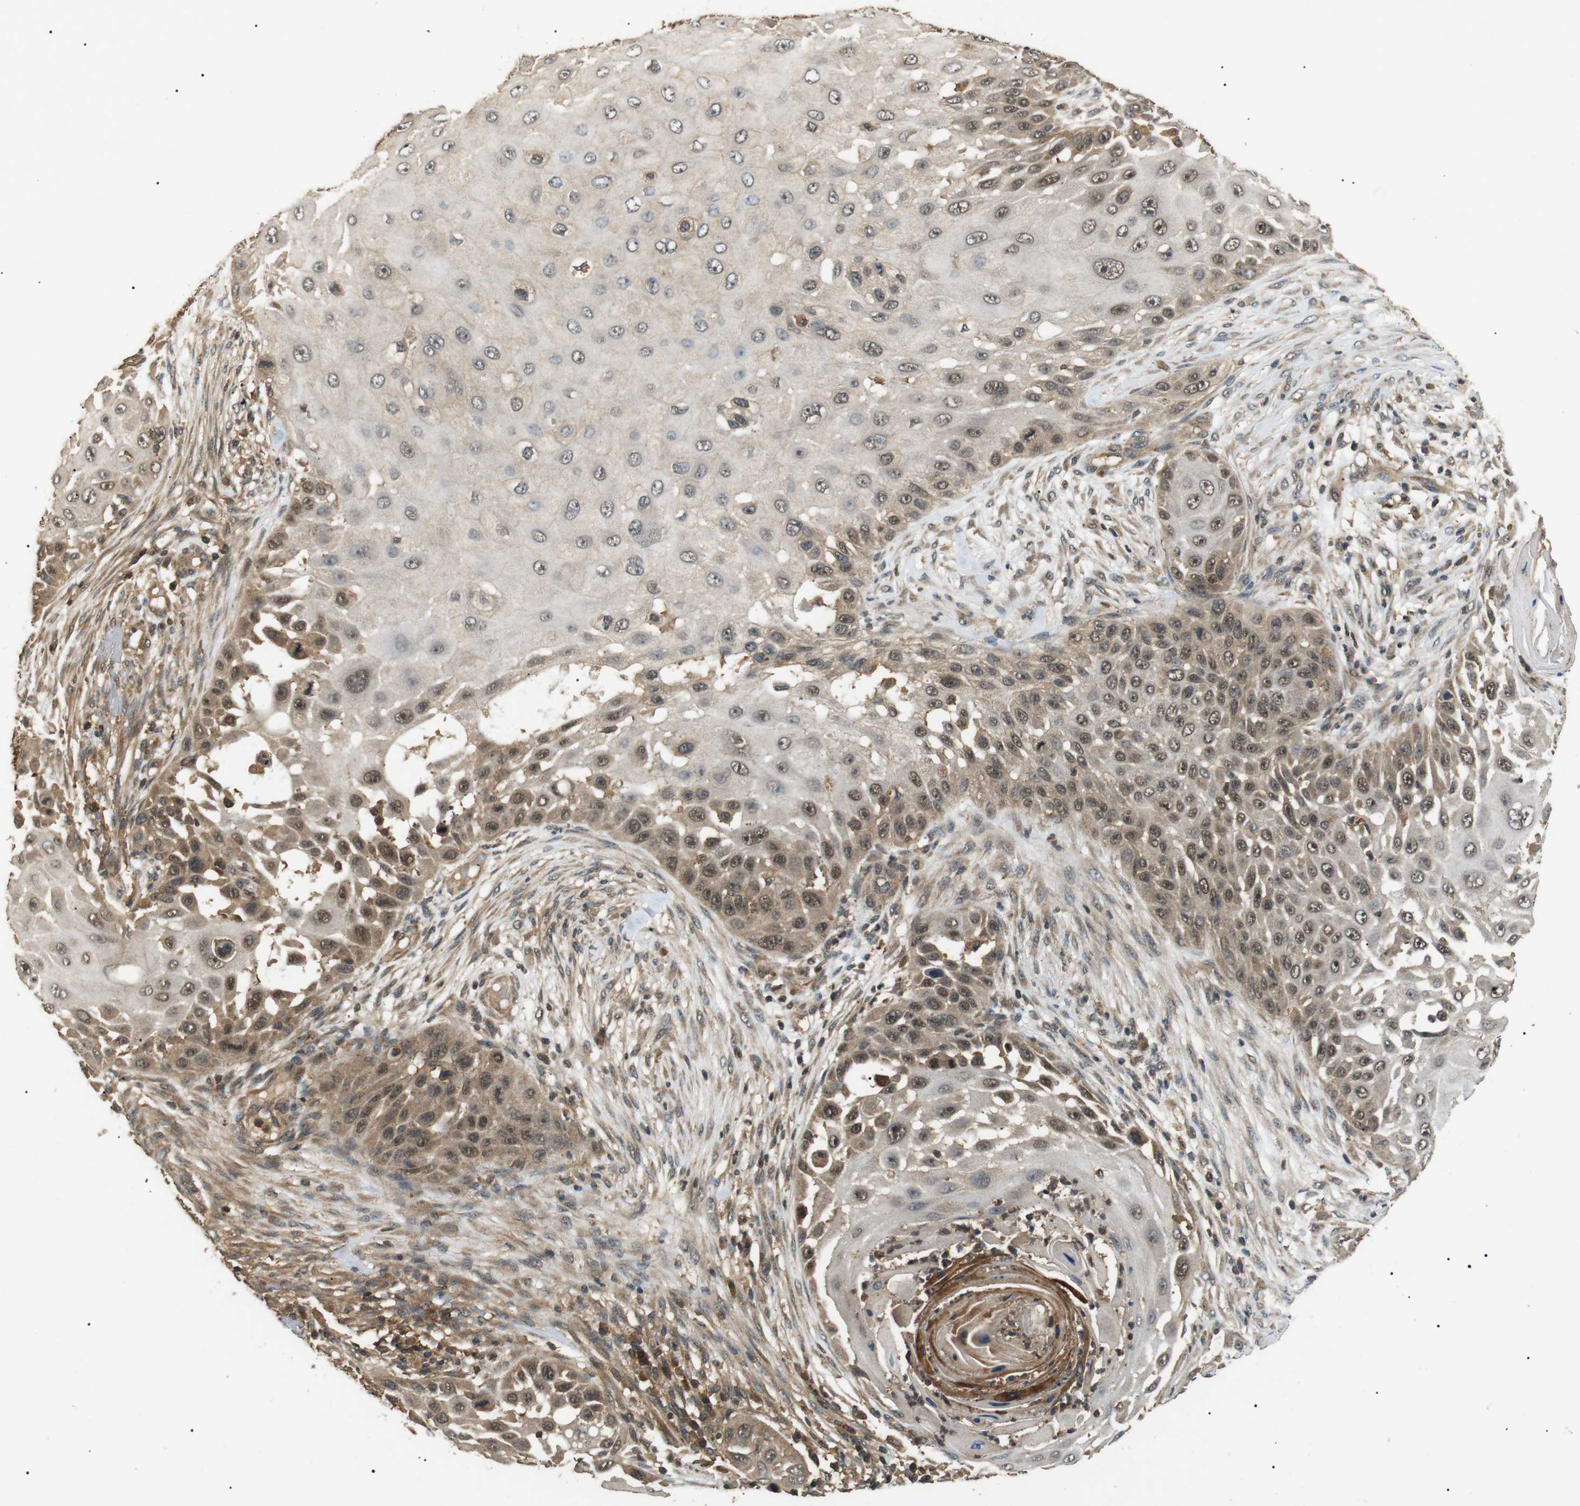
{"staining": {"intensity": "moderate", "quantity": ">75%", "location": "cytoplasmic/membranous,nuclear"}, "tissue": "skin cancer", "cell_type": "Tumor cells", "image_type": "cancer", "snomed": [{"axis": "morphology", "description": "Squamous cell carcinoma, NOS"}, {"axis": "topography", "description": "Skin"}], "caption": "Human skin squamous cell carcinoma stained with a protein marker displays moderate staining in tumor cells.", "gene": "TBC1D15", "patient": {"sex": "female", "age": 44}}